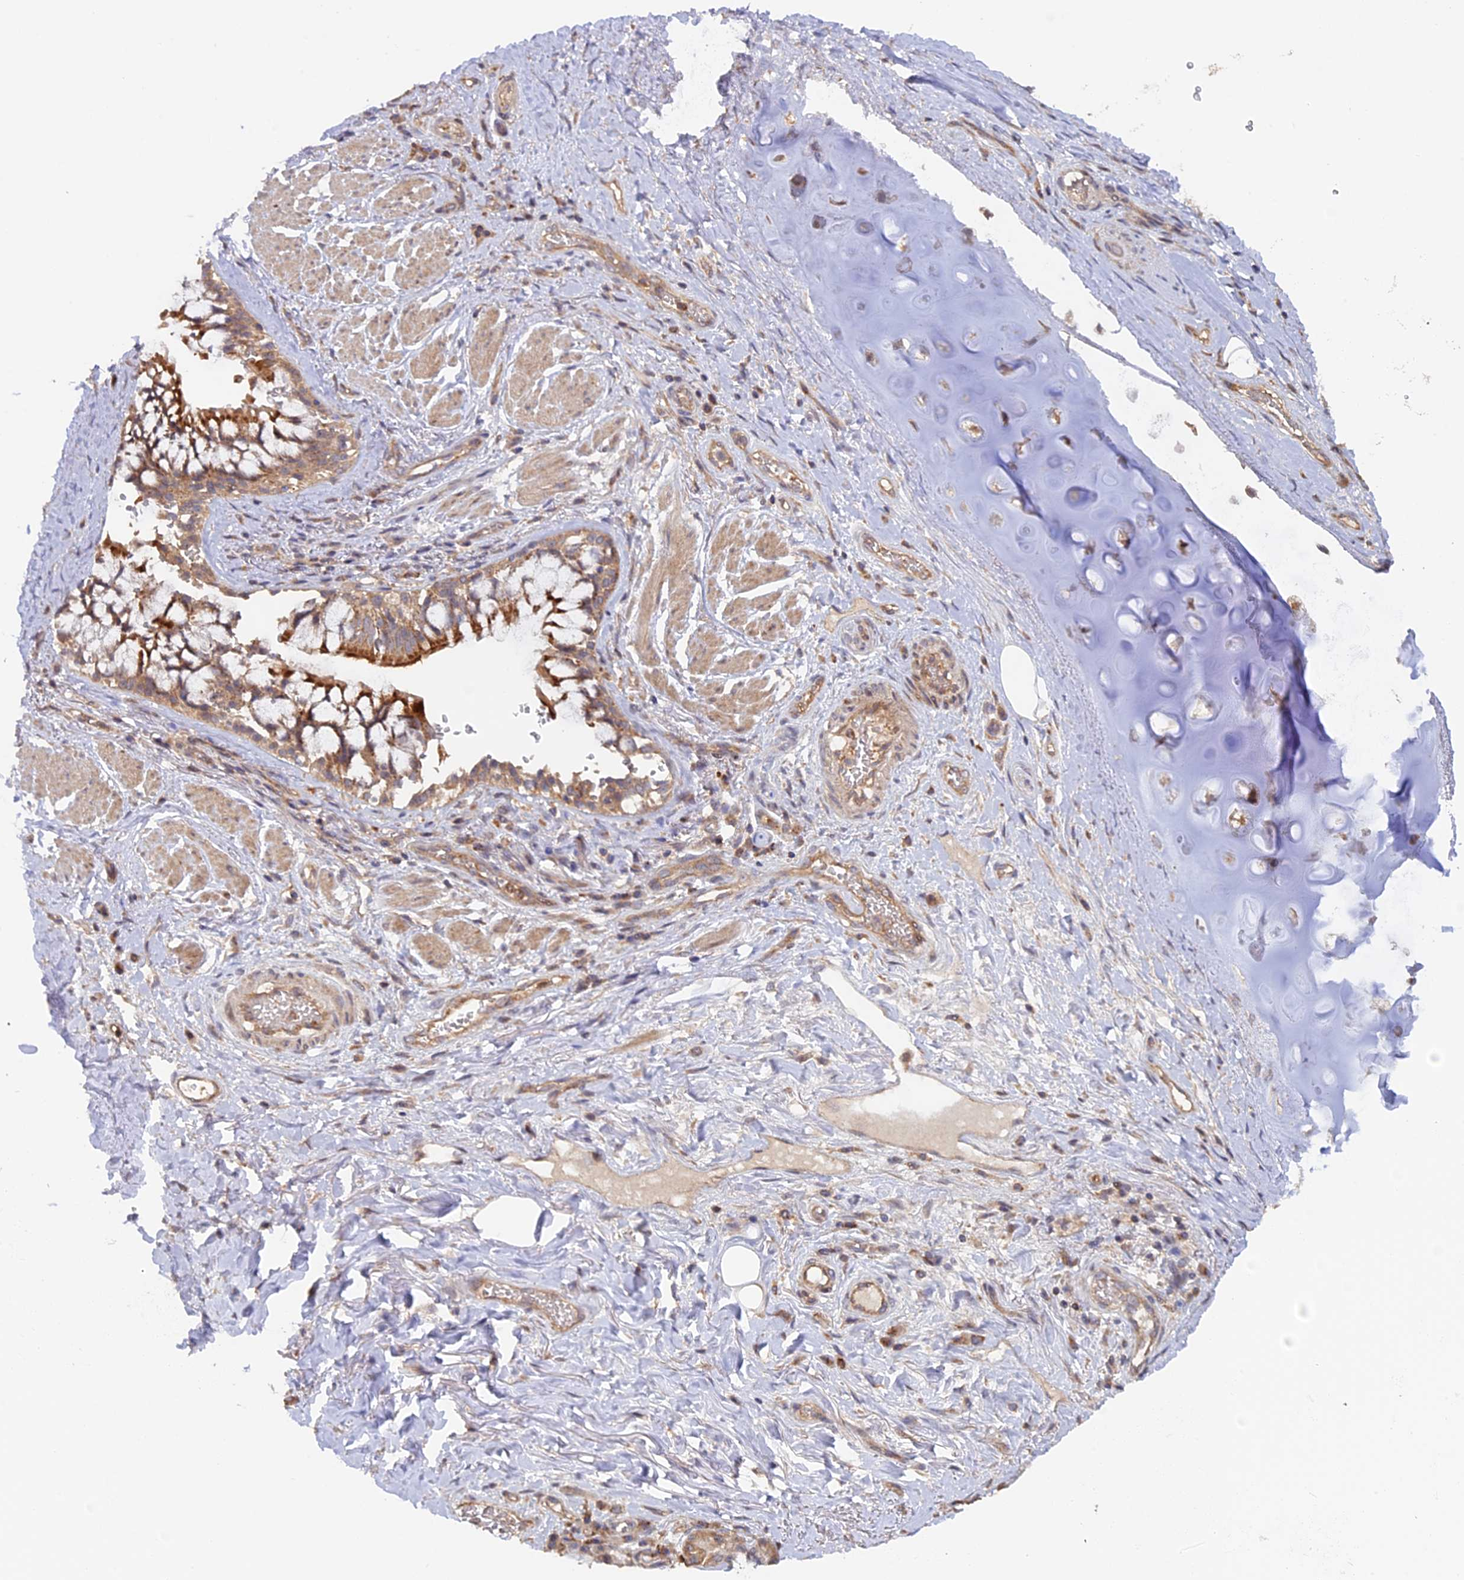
{"staining": {"intensity": "negative", "quantity": "none", "location": "none"}, "tissue": "adipose tissue", "cell_type": "Adipocytes", "image_type": "normal", "snomed": [{"axis": "morphology", "description": "Normal tissue, NOS"}, {"axis": "morphology", "description": "Squamous cell carcinoma, NOS"}, {"axis": "topography", "description": "Bronchus"}, {"axis": "topography", "description": "Lung"}], "caption": "The micrograph shows no significant positivity in adipocytes of adipose tissue. (Brightfield microscopy of DAB immunohistochemistry at high magnification).", "gene": "FERMT1", "patient": {"sex": "male", "age": 64}}